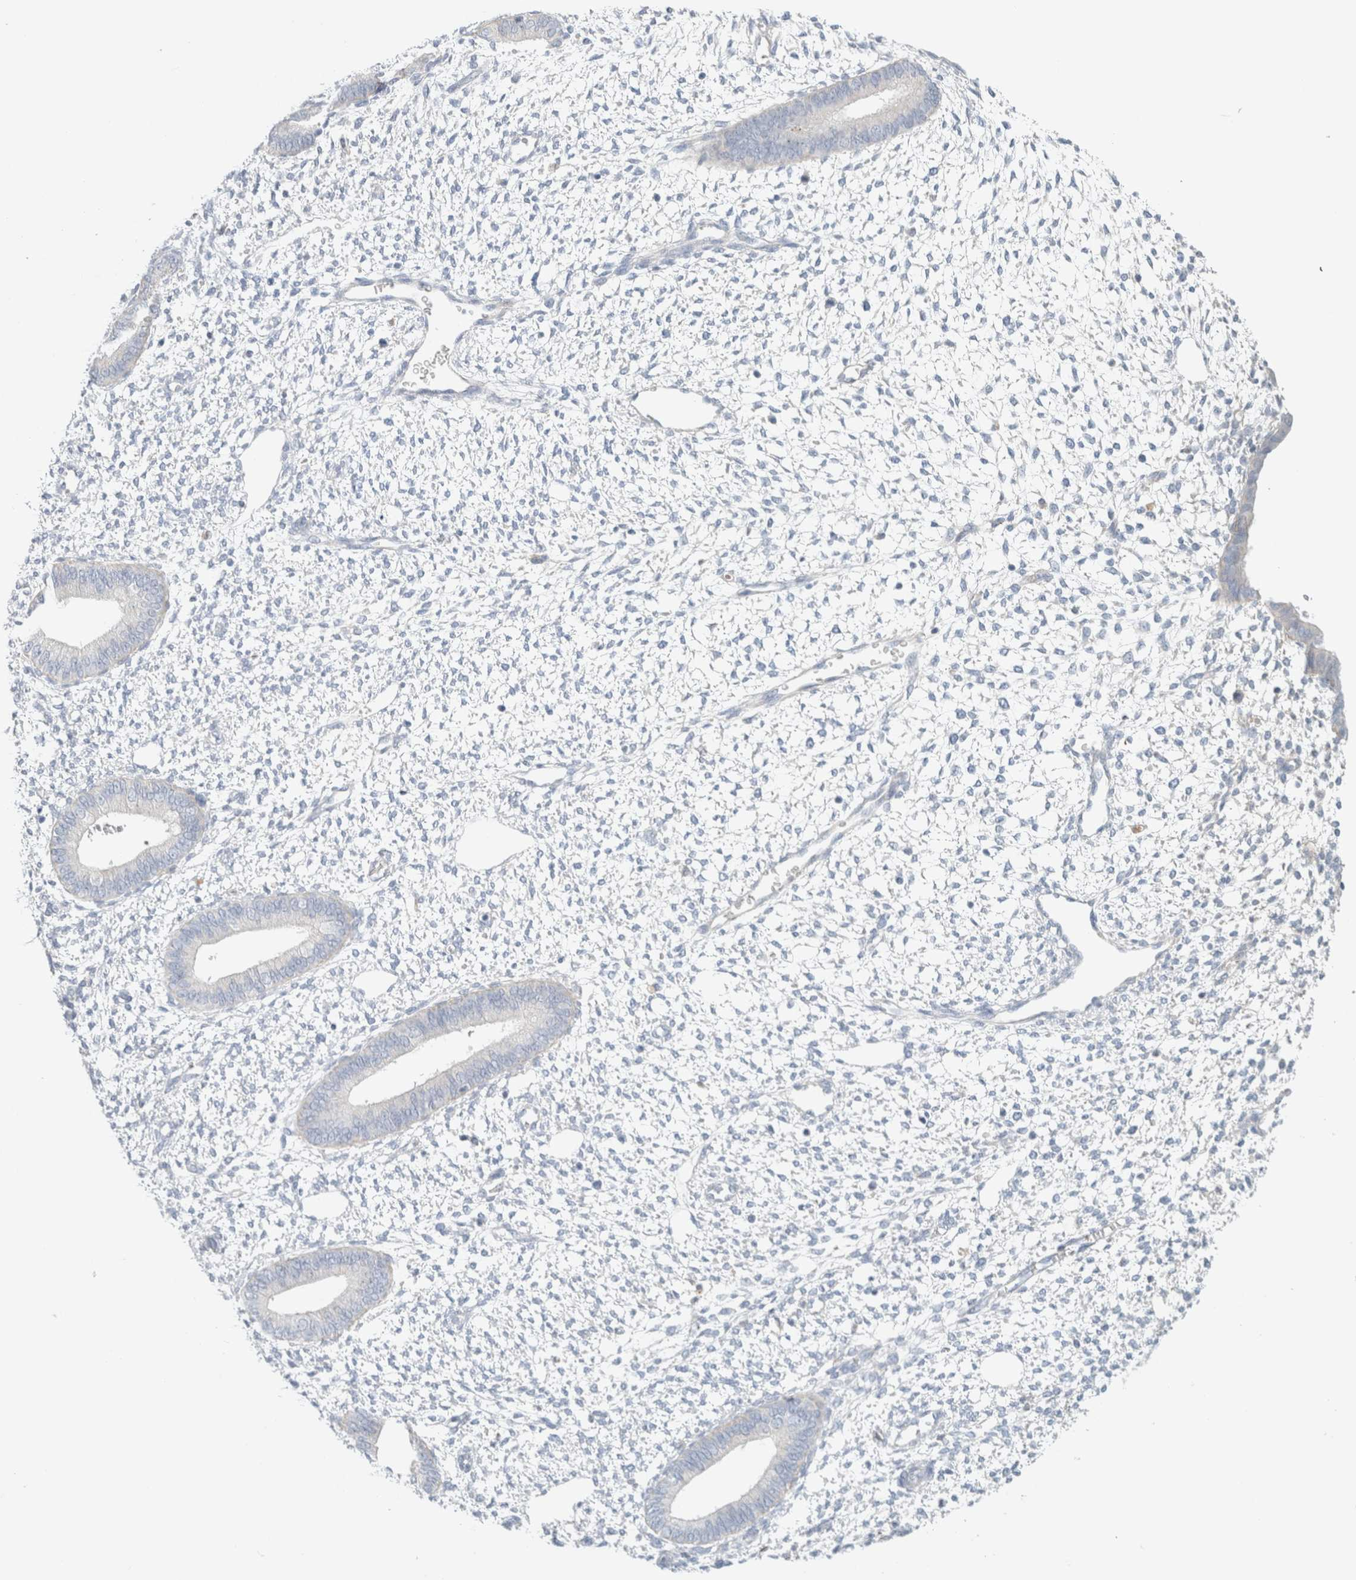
{"staining": {"intensity": "negative", "quantity": "none", "location": "none"}, "tissue": "endometrium", "cell_type": "Cells in endometrial stroma", "image_type": "normal", "snomed": [{"axis": "morphology", "description": "Normal tissue, NOS"}, {"axis": "topography", "description": "Endometrium"}], "caption": "Endometrium stained for a protein using IHC exhibits no staining cells in endometrial stroma.", "gene": "HEXD", "patient": {"sex": "female", "age": 46}}